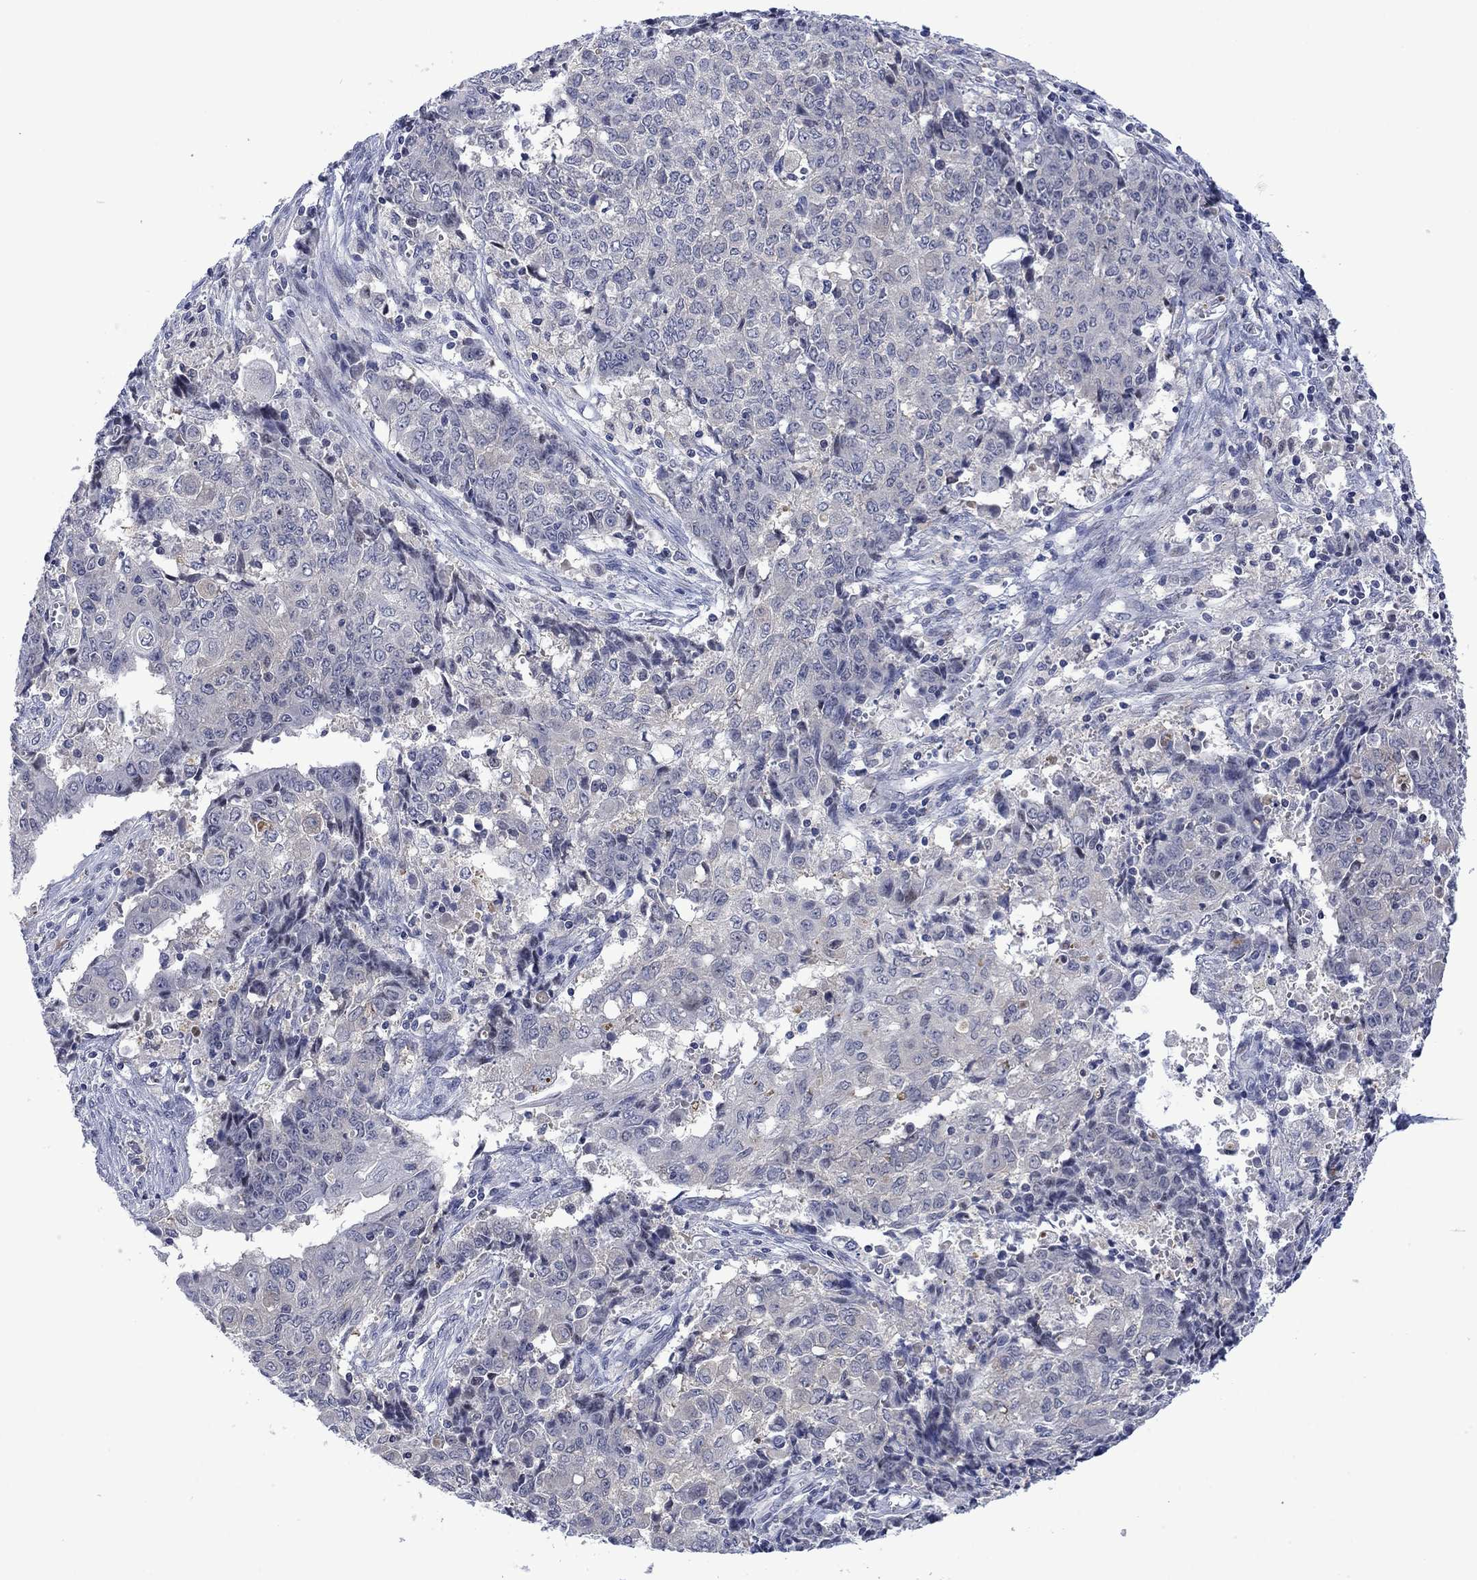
{"staining": {"intensity": "negative", "quantity": "none", "location": "none"}, "tissue": "ovarian cancer", "cell_type": "Tumor cells", "image_type": "cancer", "snomed": [{"axis": "morphology", "description": "Carcinoma, endometroid"}, {"axis": "topography", "description": "Ovary"}], "caption": "Immunohistochemical staining of human endometroid carcinoma (ovarian) displays no significant expression in tumor cells.", "gene": "AGL", "patient": {"sex": "female", "age": 42}}